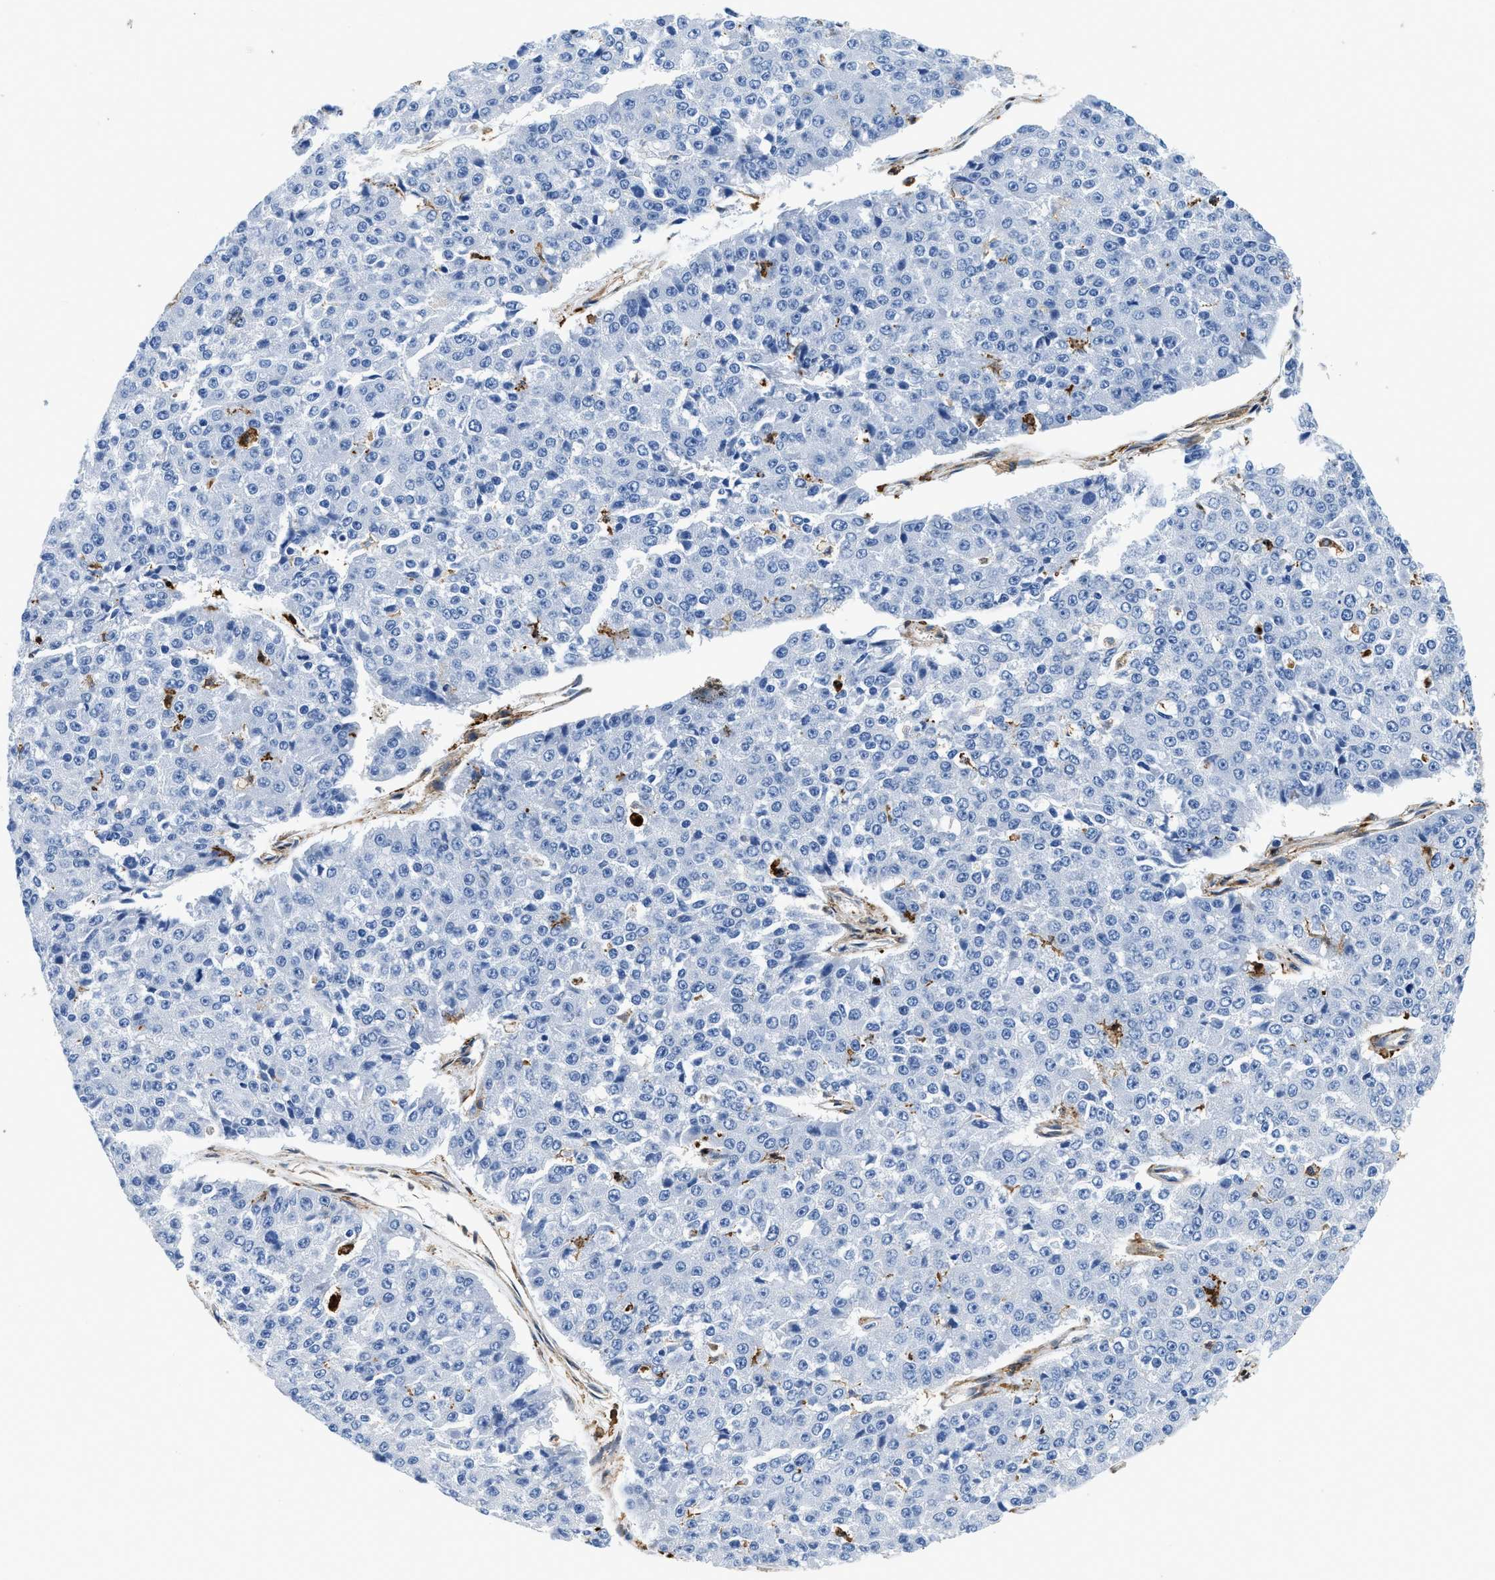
{"staining": {"intensity": "negative", "quantity": "none", "location": "none"}, "tissue": "pancreatic cancer", "cell_type": "Tumor cells", "image_type": "cancer", "snomed": [{"axis": "morphology", "description": "Adenocarcinoma, NOS"}, {"axis": "topography", "description": "Pancreas"}], "caption": "Pancreatic cancer (adenocarcinoma) was stained to show a protein in brown. There is no significant positivity in tumor cells.", "gene": "GSN", "patient": {"sex": "male", "age": 50}}